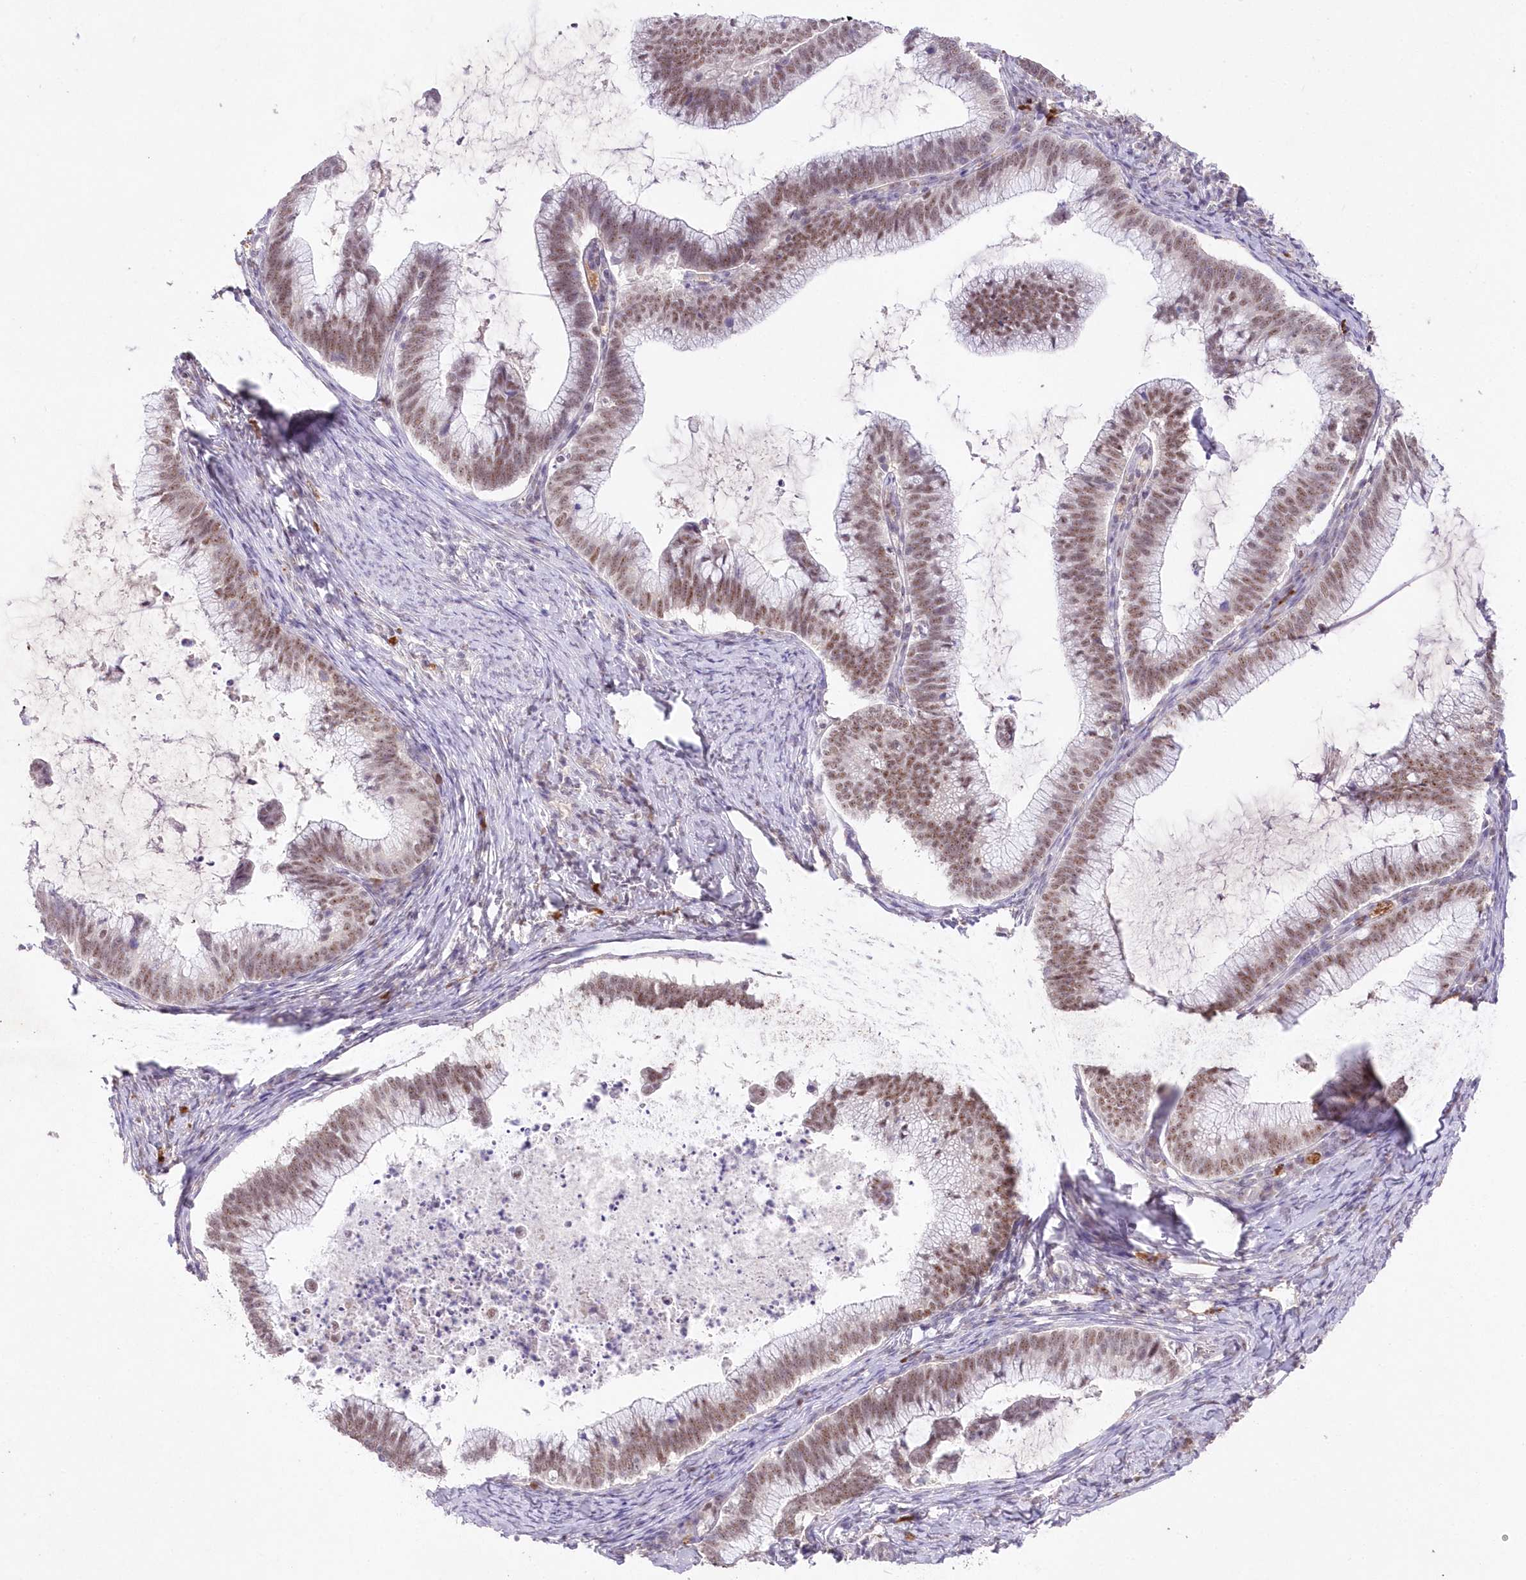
{"staining": {"intensity": "moderate", "quantity": ">75%", "location": "nuclear"}, "tissue": "cervical cancer", "cell_type": "Tumor cells", "image_type": "cancer", "snomed": [{"axis": "morphology", "description": "Adenocarcinoma, NOS"}, {"axis": "topography", "description": "Cervix"}], "caption": "Cervical cancer (adenocarcinoma) stained with DAB (3,3'-diaminobenzidine) immunohistochemistry reveals medium levels of moderate nuclear expression in approximately >75% of tumor cells.", "gene": "RBM27", "patient": {"sex": "female", "age": 36}}